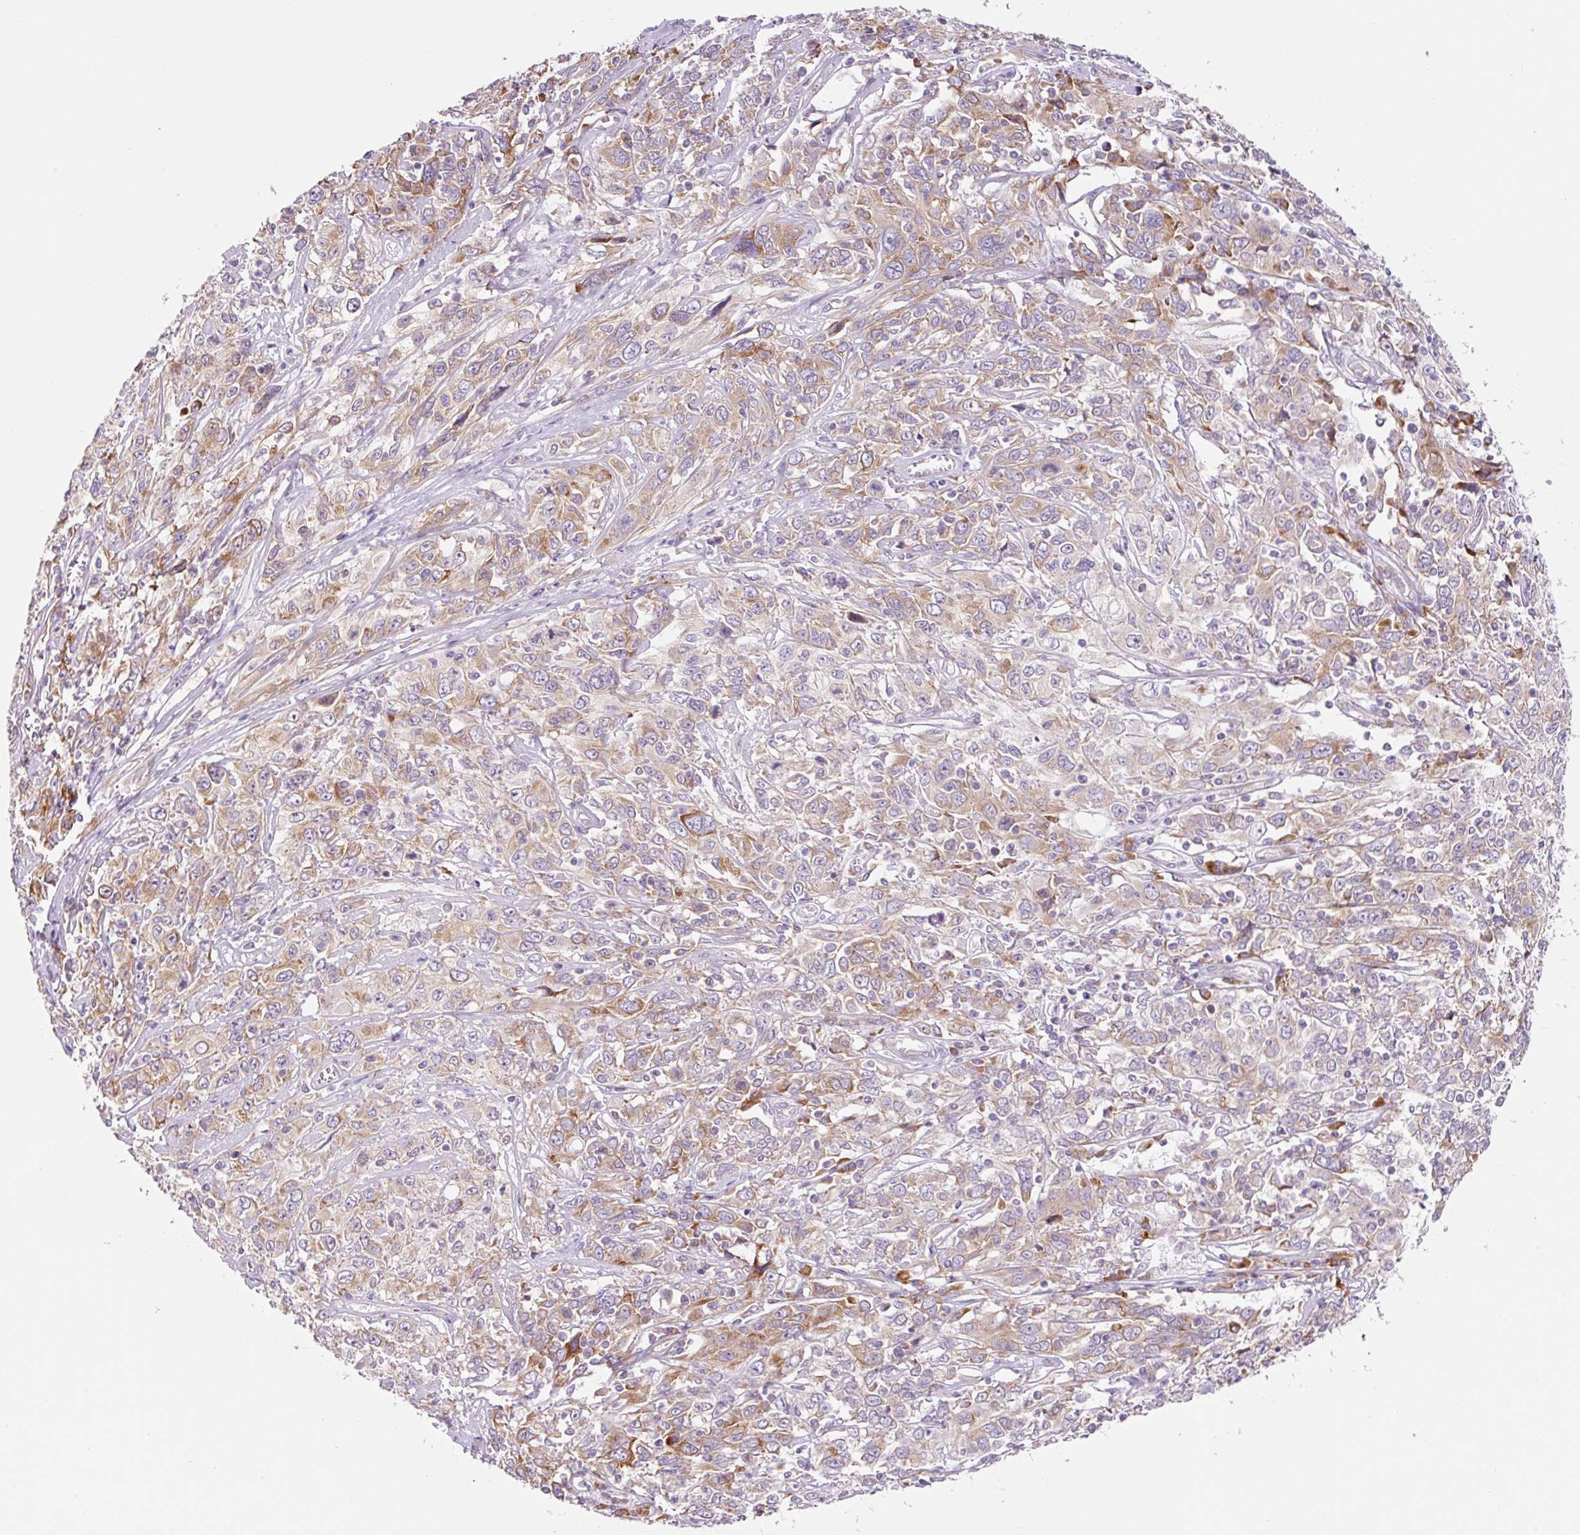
{"staining": {"intensity": "moderate", "quantity": ">75%", "location": "cytoplasmic/membranous"}, "tissue": "cervical cancer", "cell_type": "Tumor cells", "image_type": "cancer", "snomed": [{"axis": "morphology", "description": "Squamous cell carcinoma, NOS"}, {"axis": "topography", "description": "Cervix"}], "caption": "The photomicrograph shows a brown stain indicating the presence of a protein in the cytoplasmic/membranous of tumor cells in cervical cancer. Immunohistochemistry (ihc) stains the protein of interest in brown and the nuclei are stained blue.", "gene": "RPL41", "patient": {"sex": "female", "age": 46}}